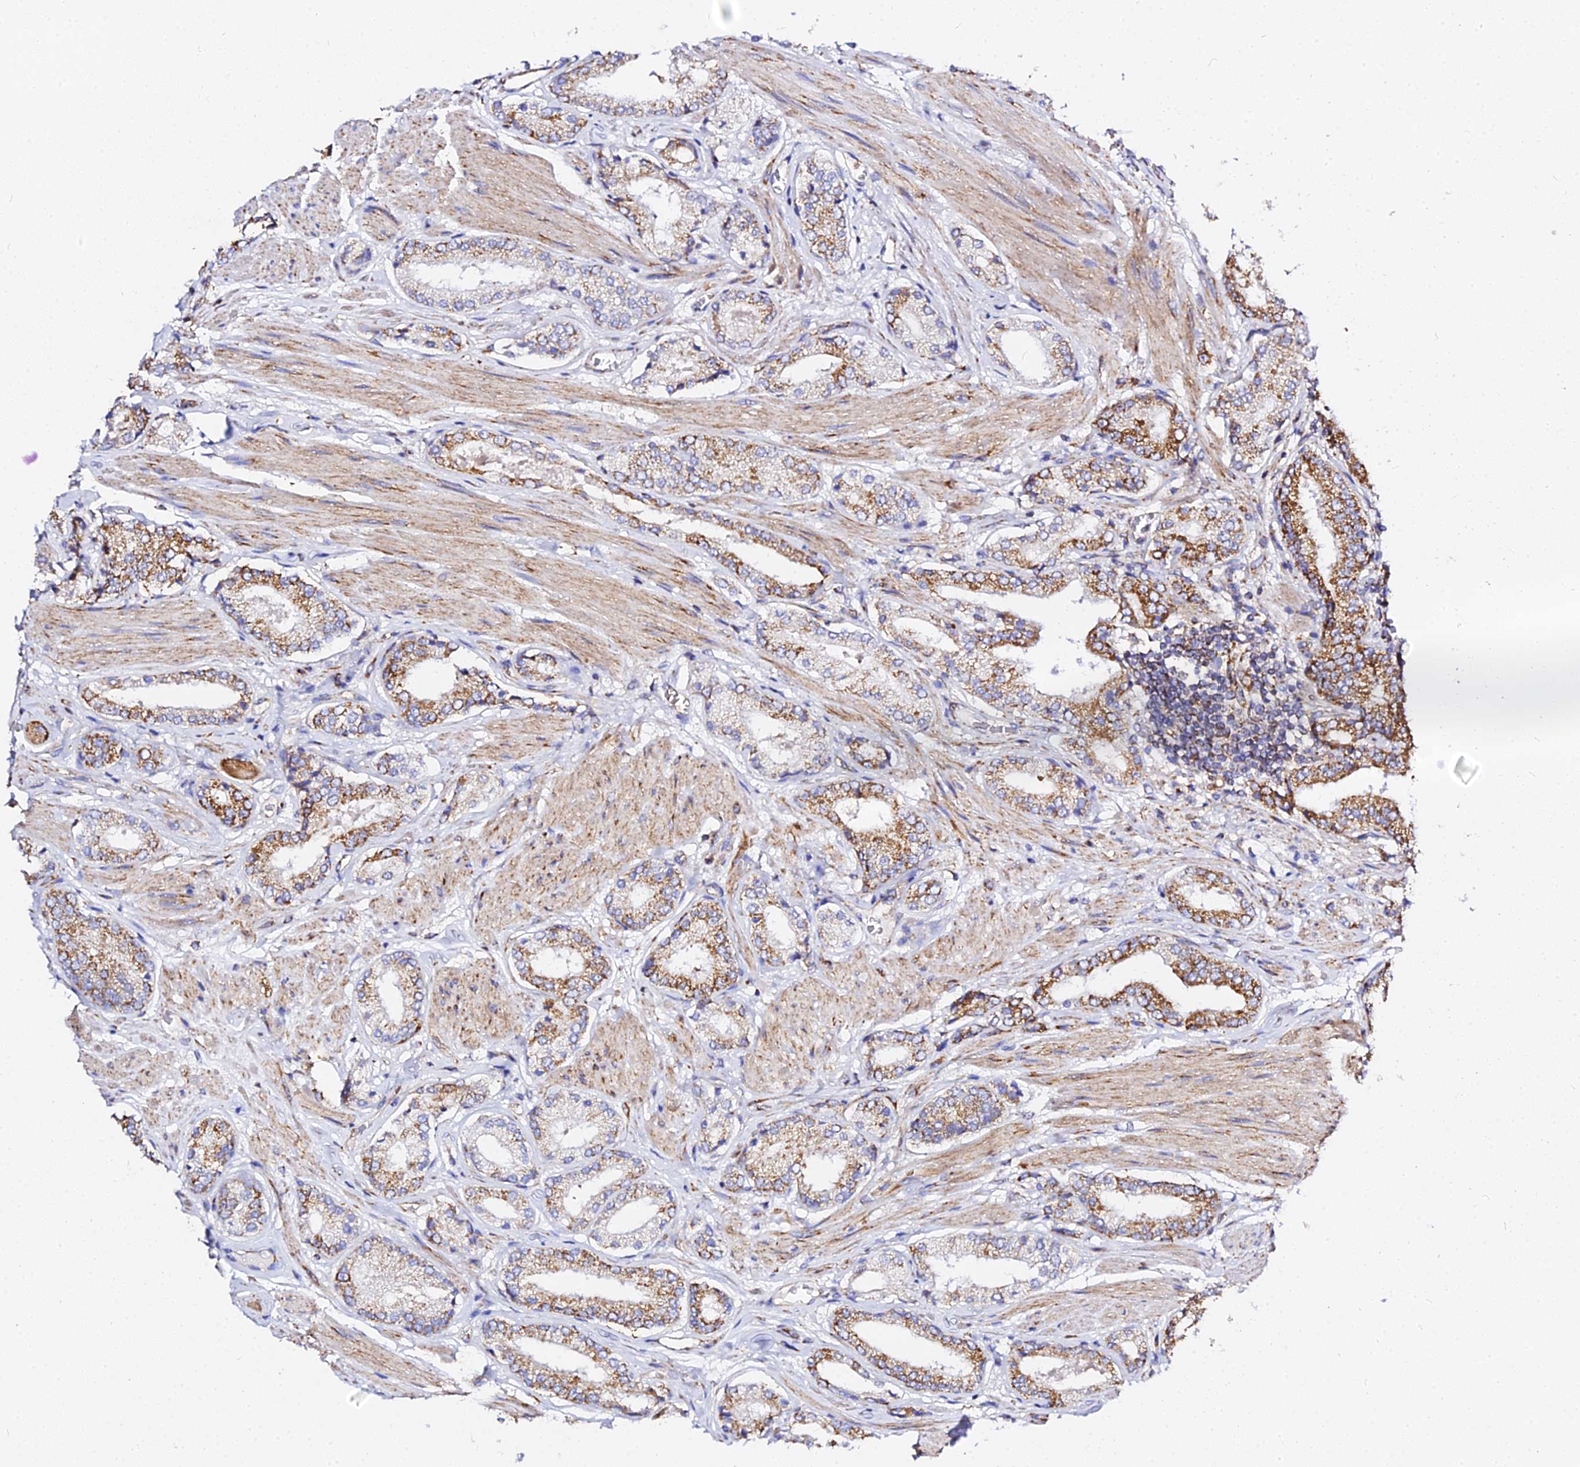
{"staining": {"intensity": "strong", "quantity": "25%-75%", "location": "cytoplasmic/membranous"}, "tissue": "prostate cancer", "cell_type": "Tumor cells", "image_type": "cancer", "snomed": [{"axis": "morphology", "description": "Adenocarcinoma, High grade"}, {"axis": "topography", "description": "Prostate and seminal vesicle, NOS"}], "caption": "Immunohistochemistry (DAB) staining of prostate cancer displays strong cytoplasmic/membranous protein expression in approximately 25%-75% of tumor cells.", "gene": "ZNF573", "patient": {"sex": "male", "age": 64}}